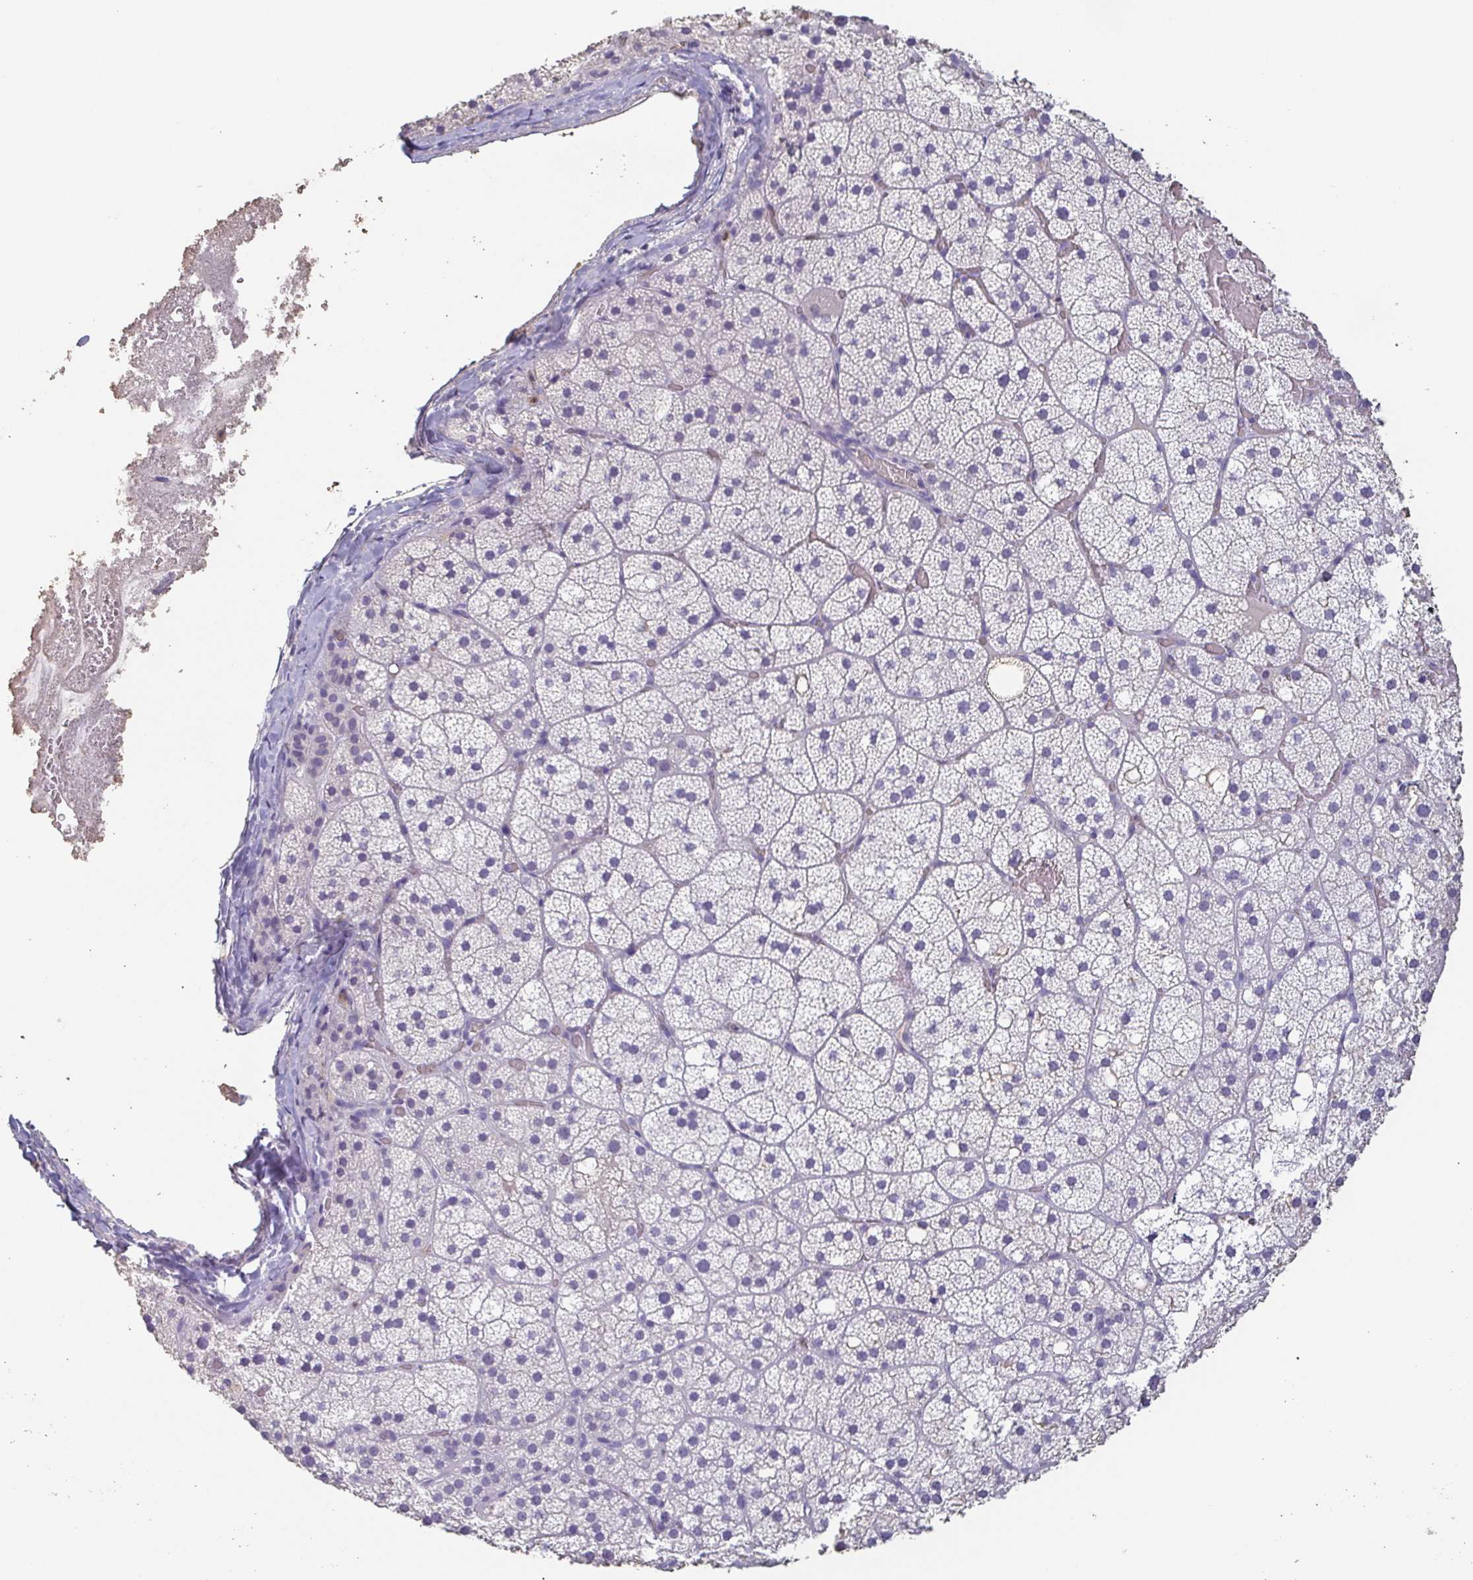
{"staining": {"intensity": "negative", "quantity": "none", "location": "none"}, "tissue": "adrenal gland", "cell_type": "Glandular cells", "image_type": "normal", "snomed": [{"axis": "morphology", "description": "Normal tissue, NOS"}, {"axis": "topography", "description": "Adrenal gland"}], "caption": "IHC image of benign human adrenal gland stained for a protein (brown), which demonstrates no staining in glandular cells. (DAB immunohistochemistry (IHC) with hematoxylin counter stain).", "gene": "BPIFA2", "patient": {"sex": "male", "age": 53}}